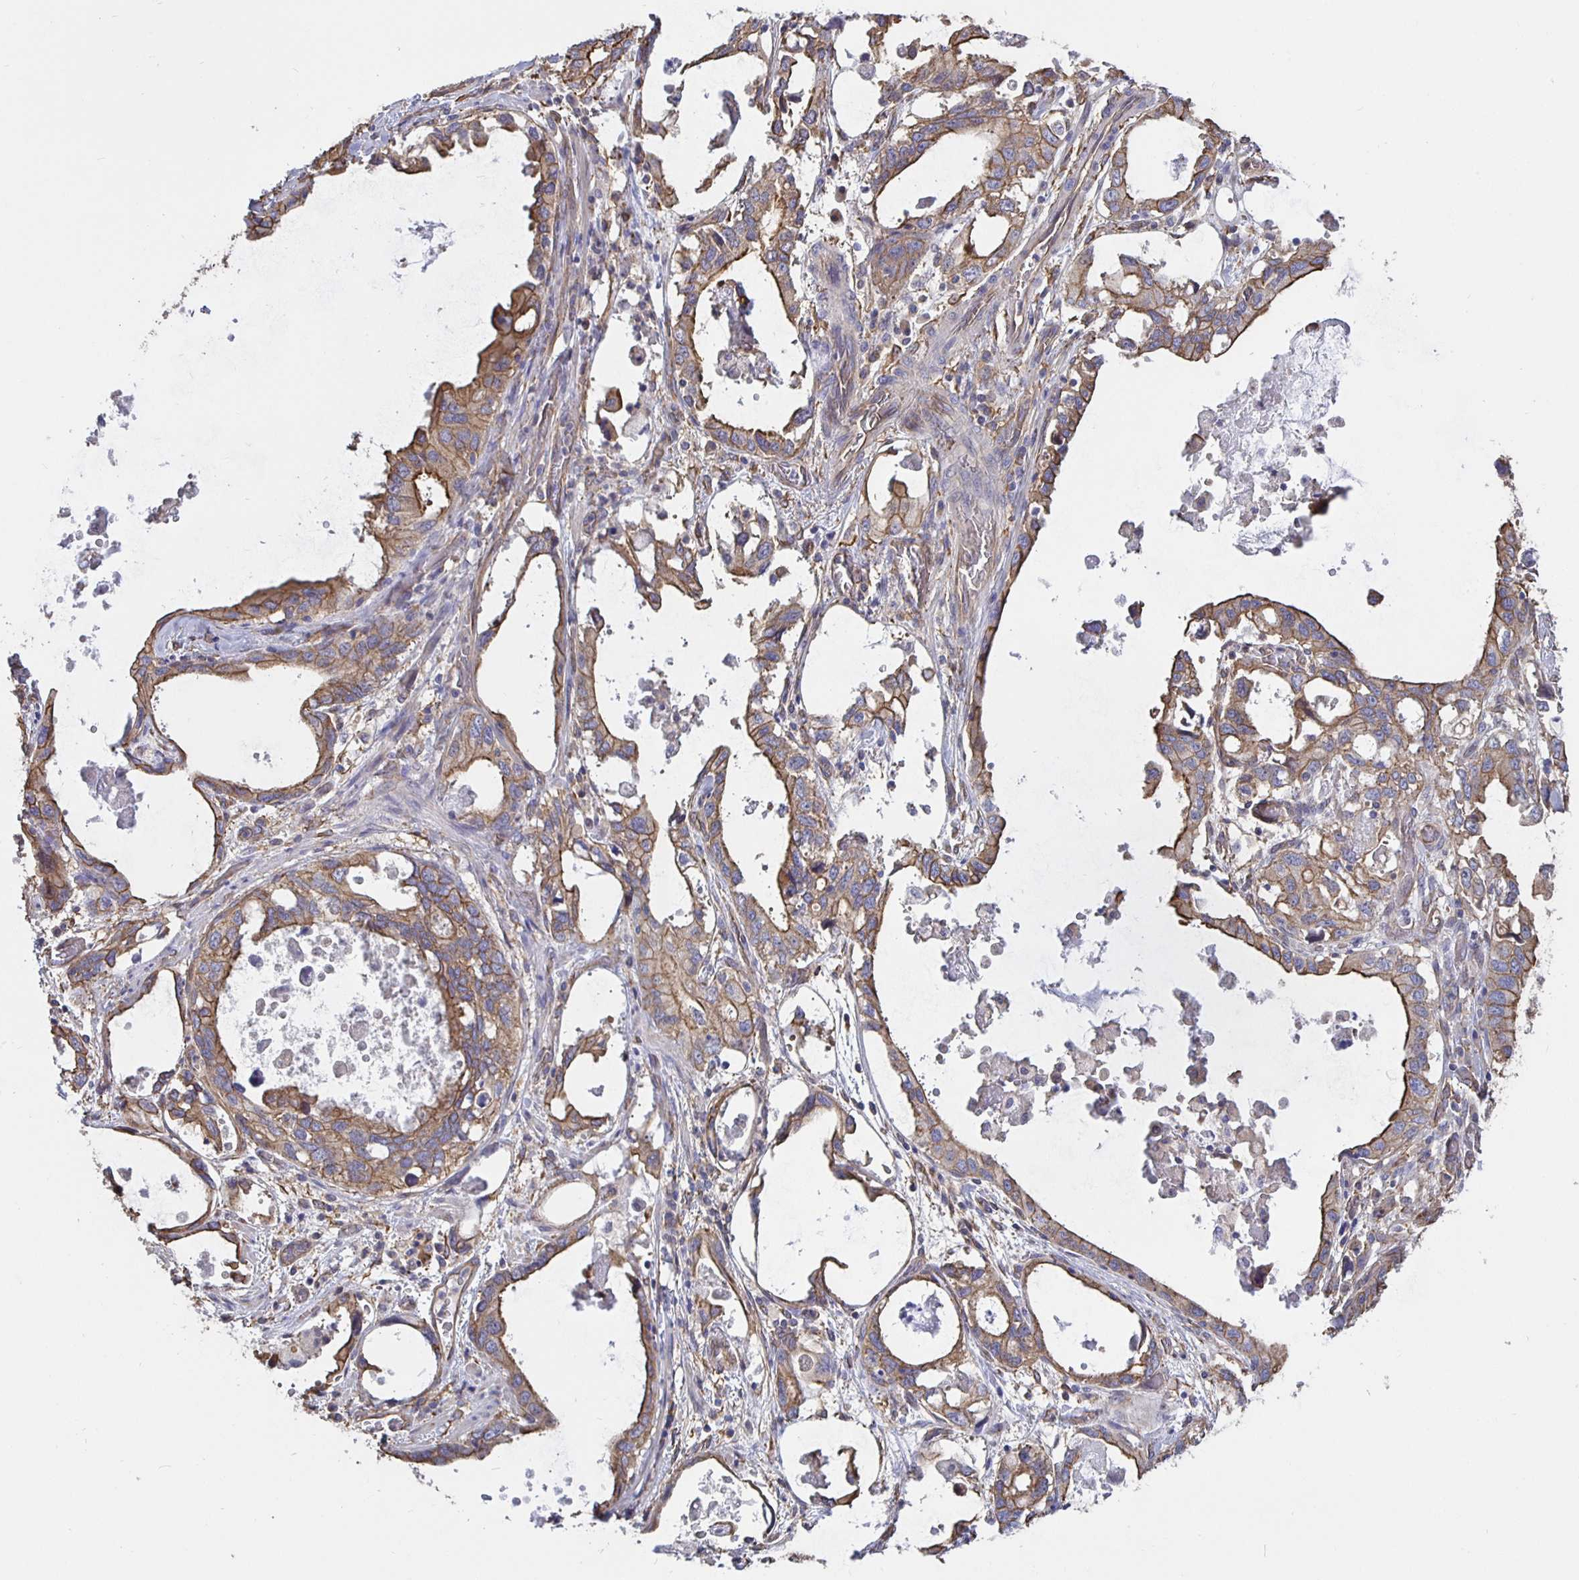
{"staining": {"intensity": "moderate", "quantity": "25%-75%", "location": "cytoplasmic/membranous"}, "tissue": "stomach cancer", "cell_type": "Tumor cells", "image_type": "cancer", "snomed": [{"axis": "morphology", "description": "Adenocarcinoma, NOS"}, {"axis": "topography", "description": "Stomach, upper"}], "caption": "DAB immunohistochemical staining of human stomach cancer exhibits moderate cytoplasmic/membranous protein expression in approximately 25%-75% of tumor cells. (DAB (3,3'-diaminobenzidine) = brown stain, brightfield microscopy at high magnification).", "gene": "ARHGEF39", "patient": {"sex": "male", "age": 74}}